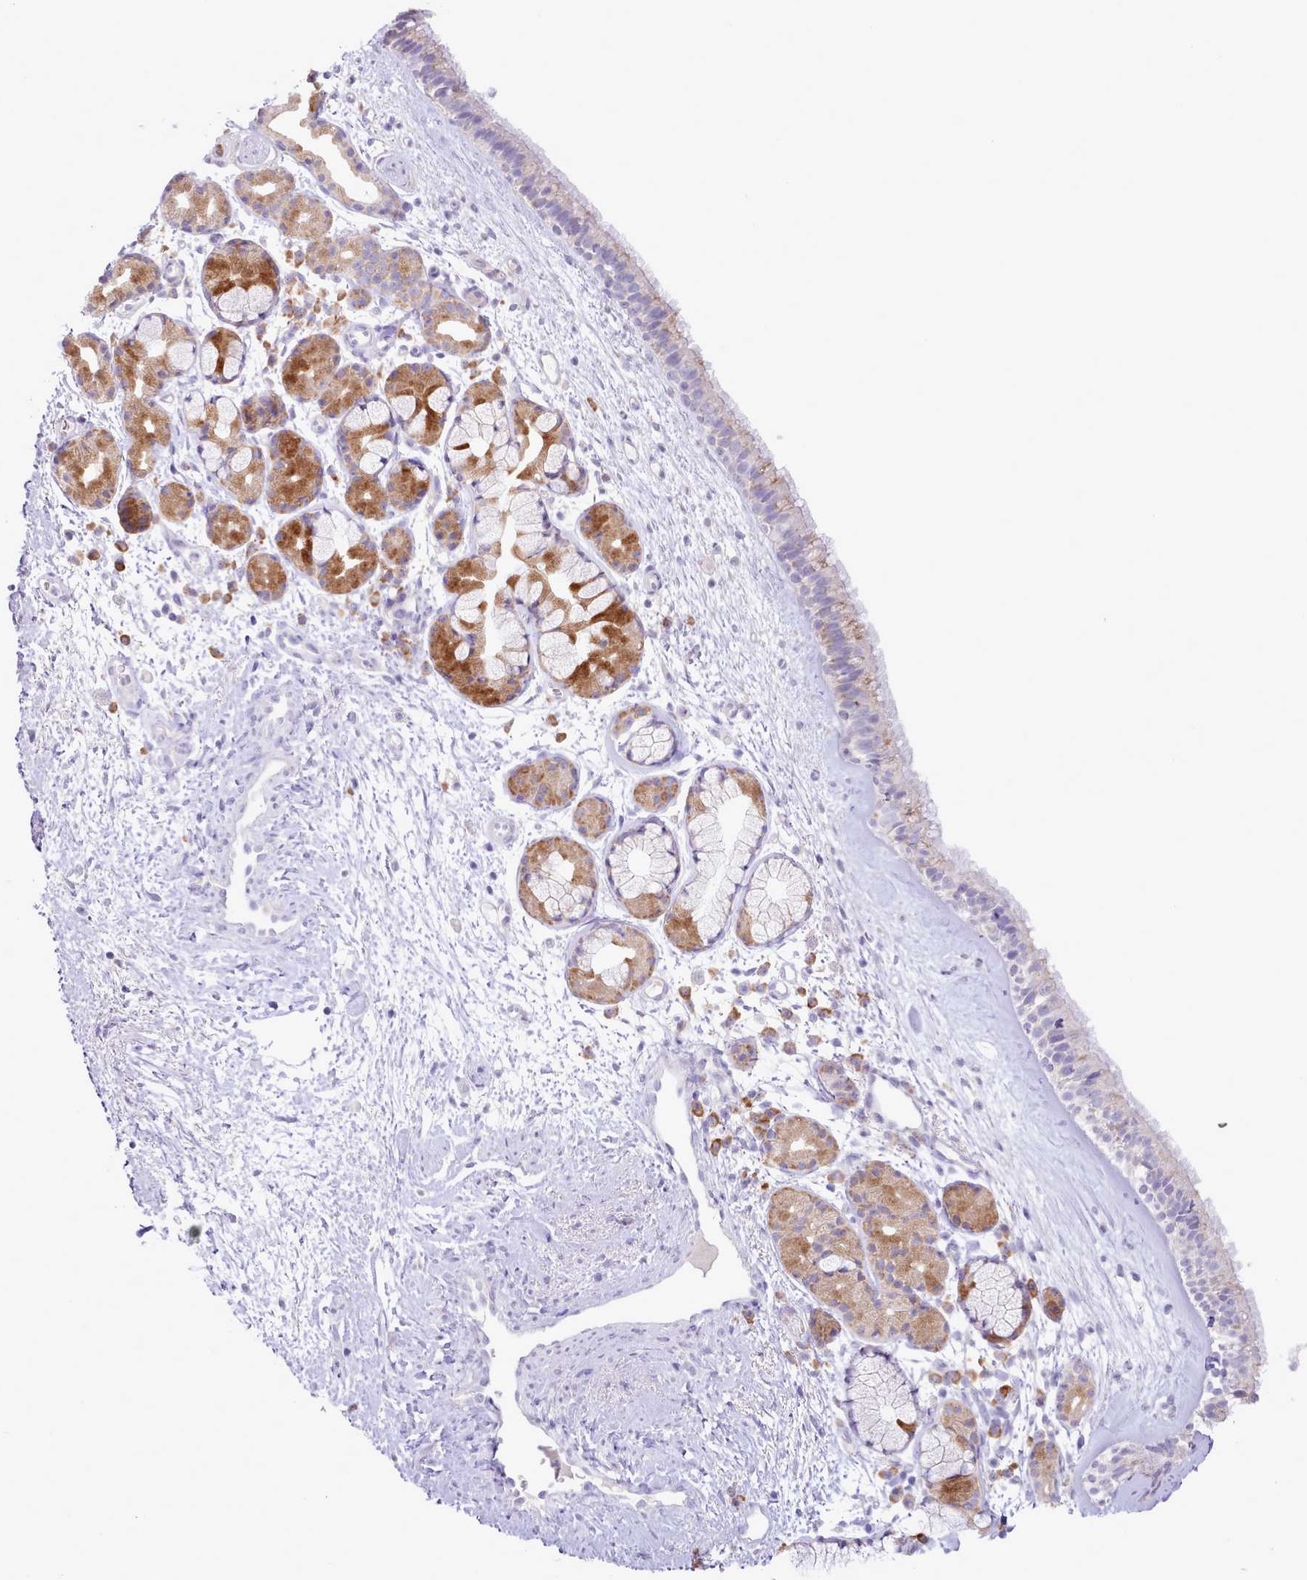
{"staining": {"intensity": "moderate", "quantity": "<25%", "location": "cytoplasmic/membranous"}, "tissue": "nasopharynx", "cell_type": "Respiratory epithelial cells", "image_type": "normal", "snomed": [{"axis": "morphology", "description": "Normal tissue, NOS"}, {"axis": "topography", "description": "Nasopharynx"}], "caption": "Protein expression analysis of benign nasopharynx displays moderate cytoplasmic/membranous expression in approximately <25% of respiratory epithelial cells. (brown staining indicates protein expression, while blue staining denotes nuclei).", "gene": "CCL1", "patient": {"sex": "female", "age": 81}}